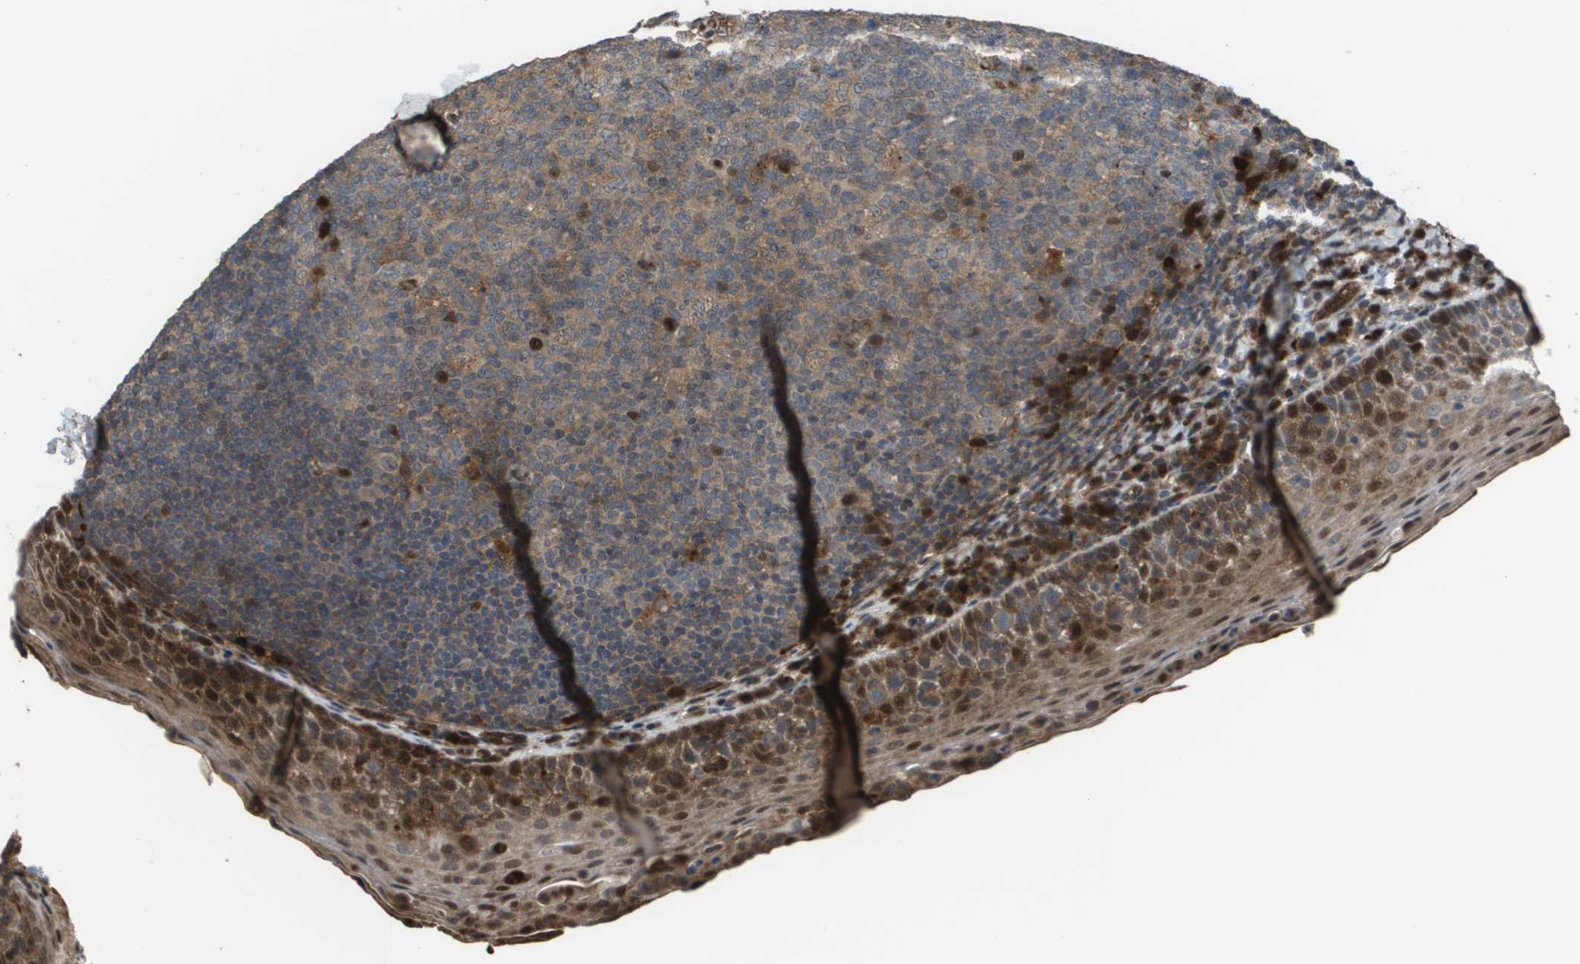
{"staining": {"intensity": "weak", "quantity": "25%-75%", "location": "cytoplasmic/membranous,nuclear"}, "tissue": "tonsil", "cell_type": "Germinal center cells", "image_type": "normal", "snomed": [{"axis": "morphology", "description": "Normal tissue, NOS"}, {"axis": "topography", "description": "Tonsil"}], "caption": "IHC photomicrograph of normal human tonsil stained for a protein (brown), which exhibits low levels of weak cytoplasmic/membranous,nuclear positivity in approximately 25%-75% of germinal center cells.", "gene": "AXIN2", "patient": {"sex": "male", "age": 17}}